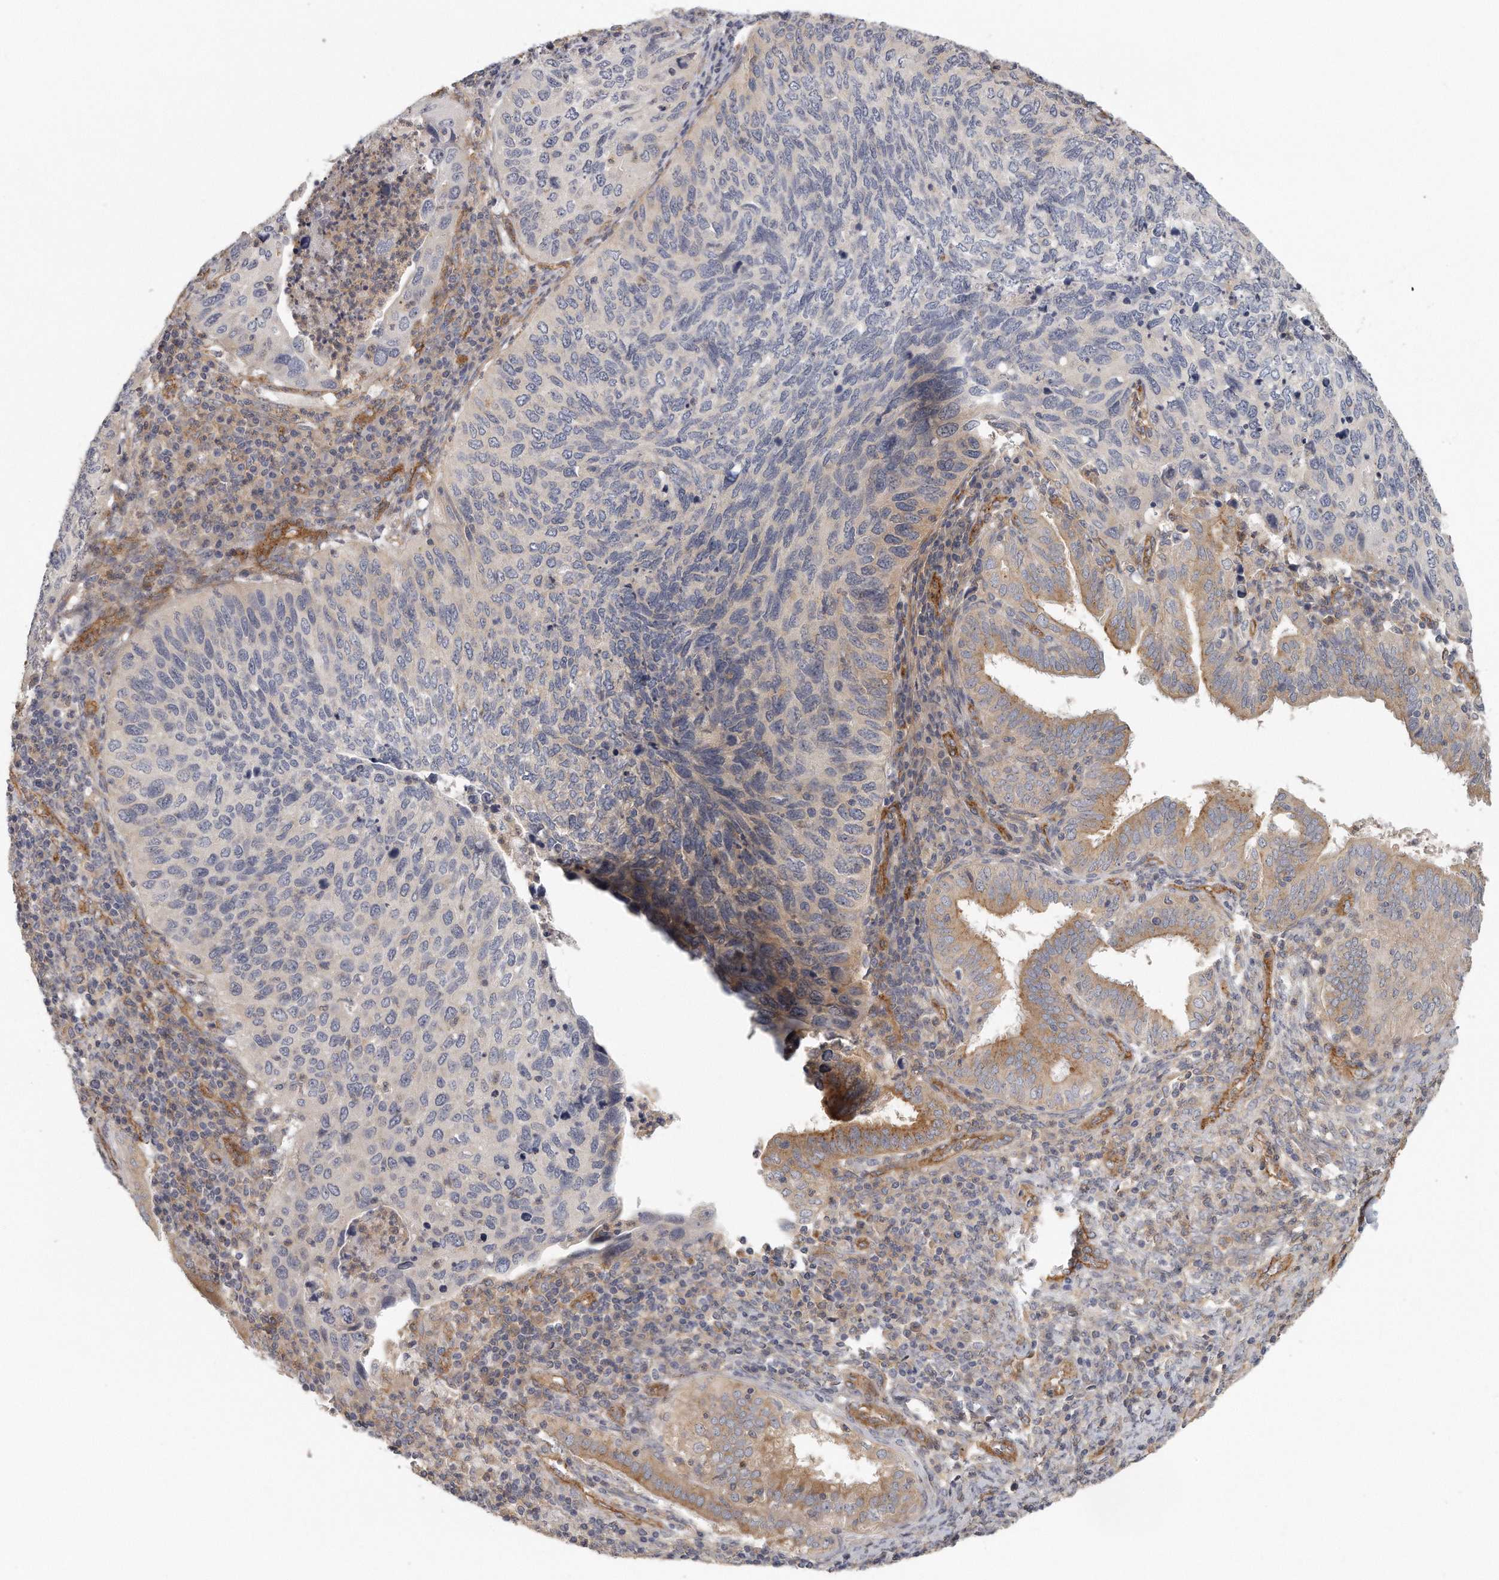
{"staining": {"intensity": "weak", "quantity": "25%-75%", "location": "cytoplasmic/membranous"}, "tissue": "cervical cancer", "cell_type": "Tumor cells", "image_type": "cancer", "snomed": [{"axis": "morphology", "description": "Squamous cell carcinoma, NOS"}, {"axis": "topography", "description": "Cervix"}], "caption": "Brown immunohistochemical staining in cervical squamous cell carcinoma demonstrates weak cytoplasmic/membranous staining in approximately 25%-75% of tumor cells. (Stains: DAB (3,3'-diaminobenzidine) in brown, nuclei in blue, Microscopy: brightfield microscopy at high magnification).", "gene": "MTERF4", "patient": {"sex": "female", "age": 38}}